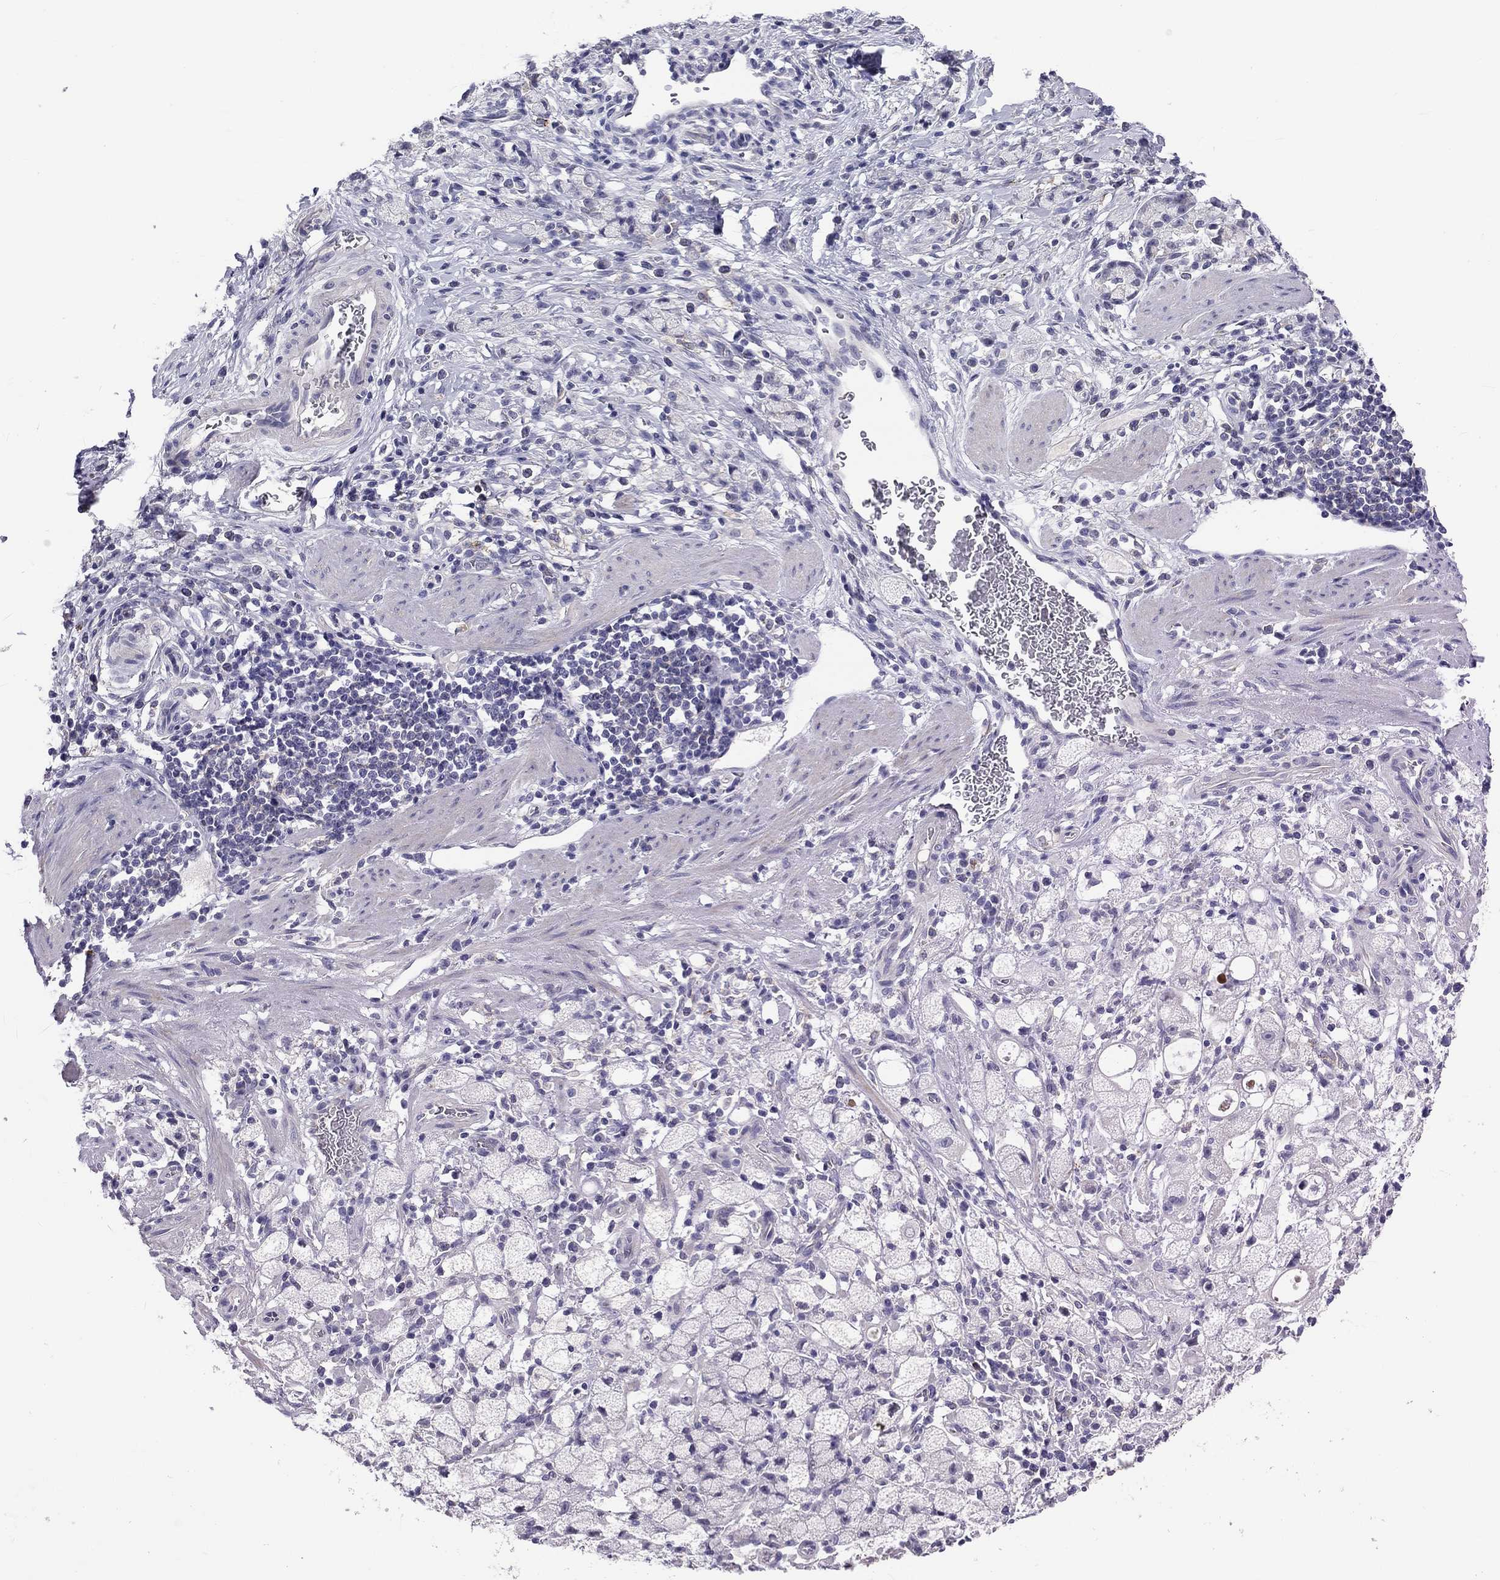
{"staining": {"intensity": "negative", "quantity": "none", "location": "none"}, "tissue": "stomach cancer", "cell_type": "Tumor cells", "image_type": "cancer", "snomed": [{"axis": "morphology", "description": "Adenocarcinoma, NOS"}, {"axis": "topography", "description": "Stomach"}], "caption": "This is an immunohistochemistry (IHC) histopathology image of human stomach cancer (adenocarcinoma). There is no staining in tumor cells.", "gene": "CNDP1", "patient": {"sex": "male", "age": 58}}